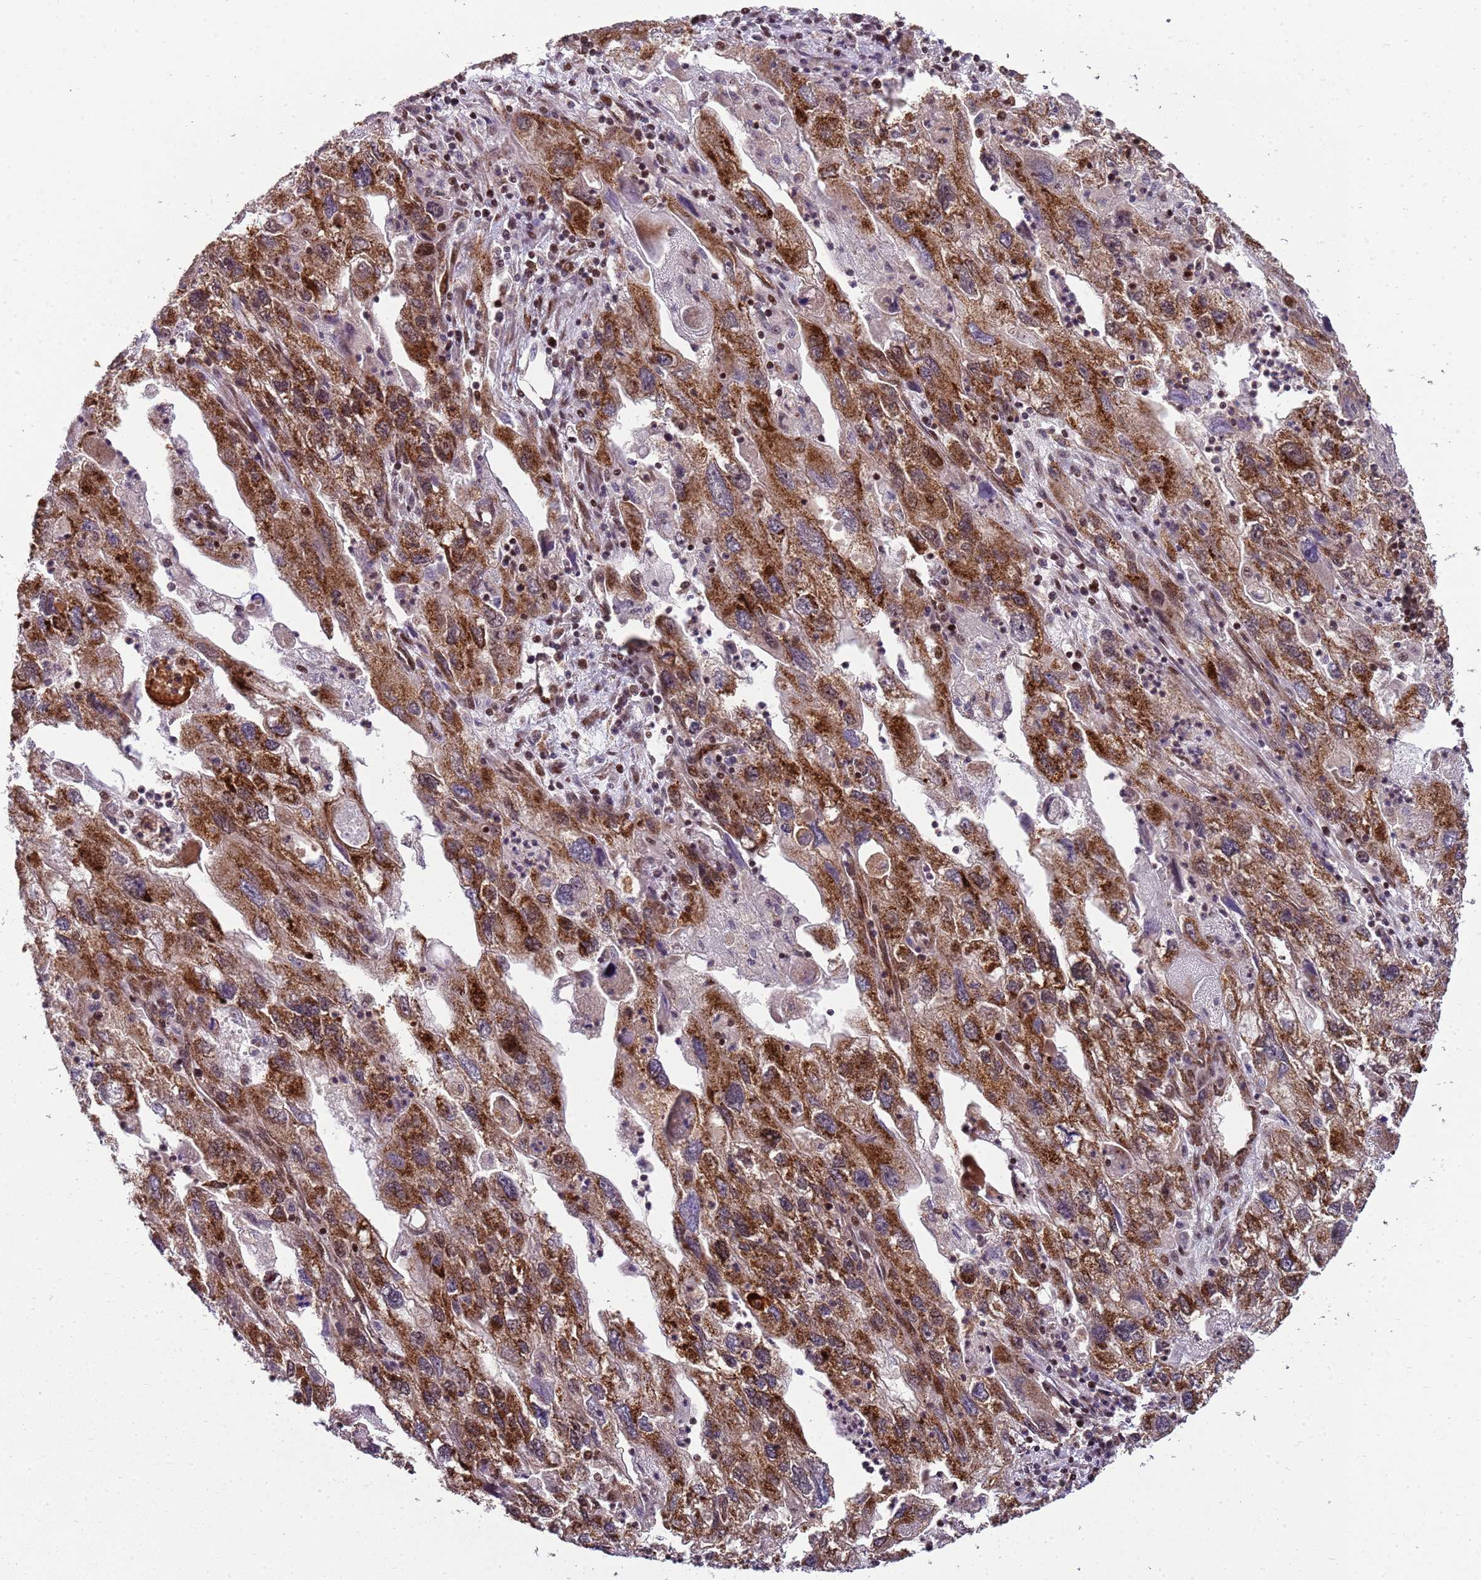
{"staining": {"intensity": "strong", "quantity": "25%-75%", "location": "cytoplasmic/membranous,nuclear"}, "tissue": "endometrial cancer", "cell_type": "Tumor cells", "image_type": "cancer", "snomed": [{"axis": "morphology", "description": "Adenocarcinoma, NOS"}, {"axis": "topography", "description": "Endometrium"}], "caption": "IHC staining of adenocarcinoma (endometrial), which shows high levels of strong cytoplasmic/membranous and nuclear expression in about 25%-75% of tumor cells indicating strong cytoplasmic/membranous and nuclear protein positivity. The staining was performed using DAB (3,3'-diaminobenzidine) (brown) for protein detection and nuclei were counterstained in hematoxylin (blue).", "gene": "PEX14", "patient": {"sex": "female", "age": 49}}